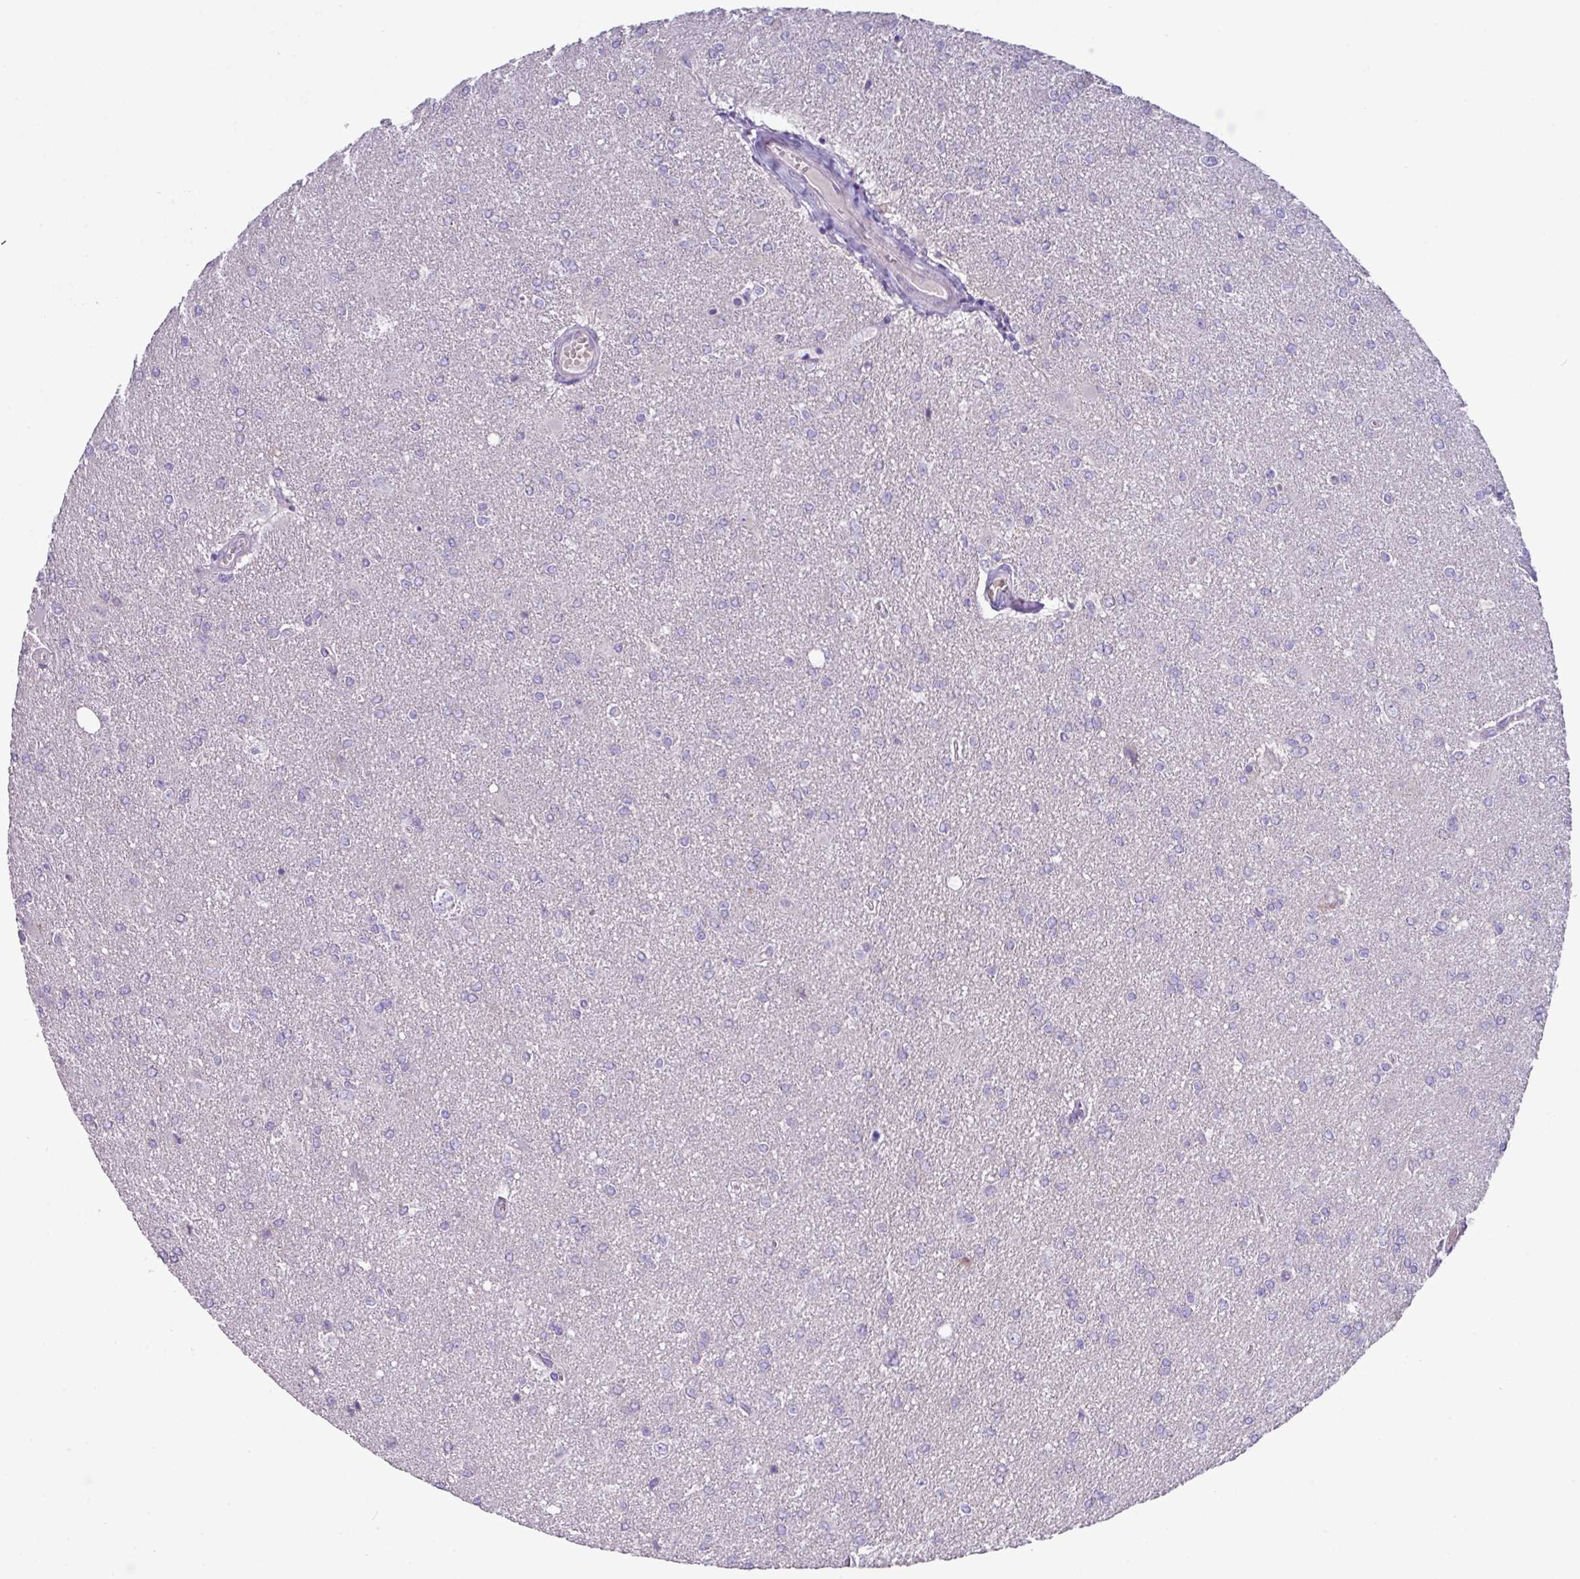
{"staining": {"intensity": "negative", "quantity": "none", "location": "none"}, "tissue": "glioma", "cell_type": "Tumor cells", "image_type": "cancer", "snomed": [{"axis": "morphology", "description": "Glioma, malignant, High grade"}, {"axis": "topography", "description": "Brain"}], "caption": "Tumor cells are negative for brown protein staining in high-grade glioma (malignant).", "gene": "RGS16", "patient": {"sex": "male", "age": 67}}